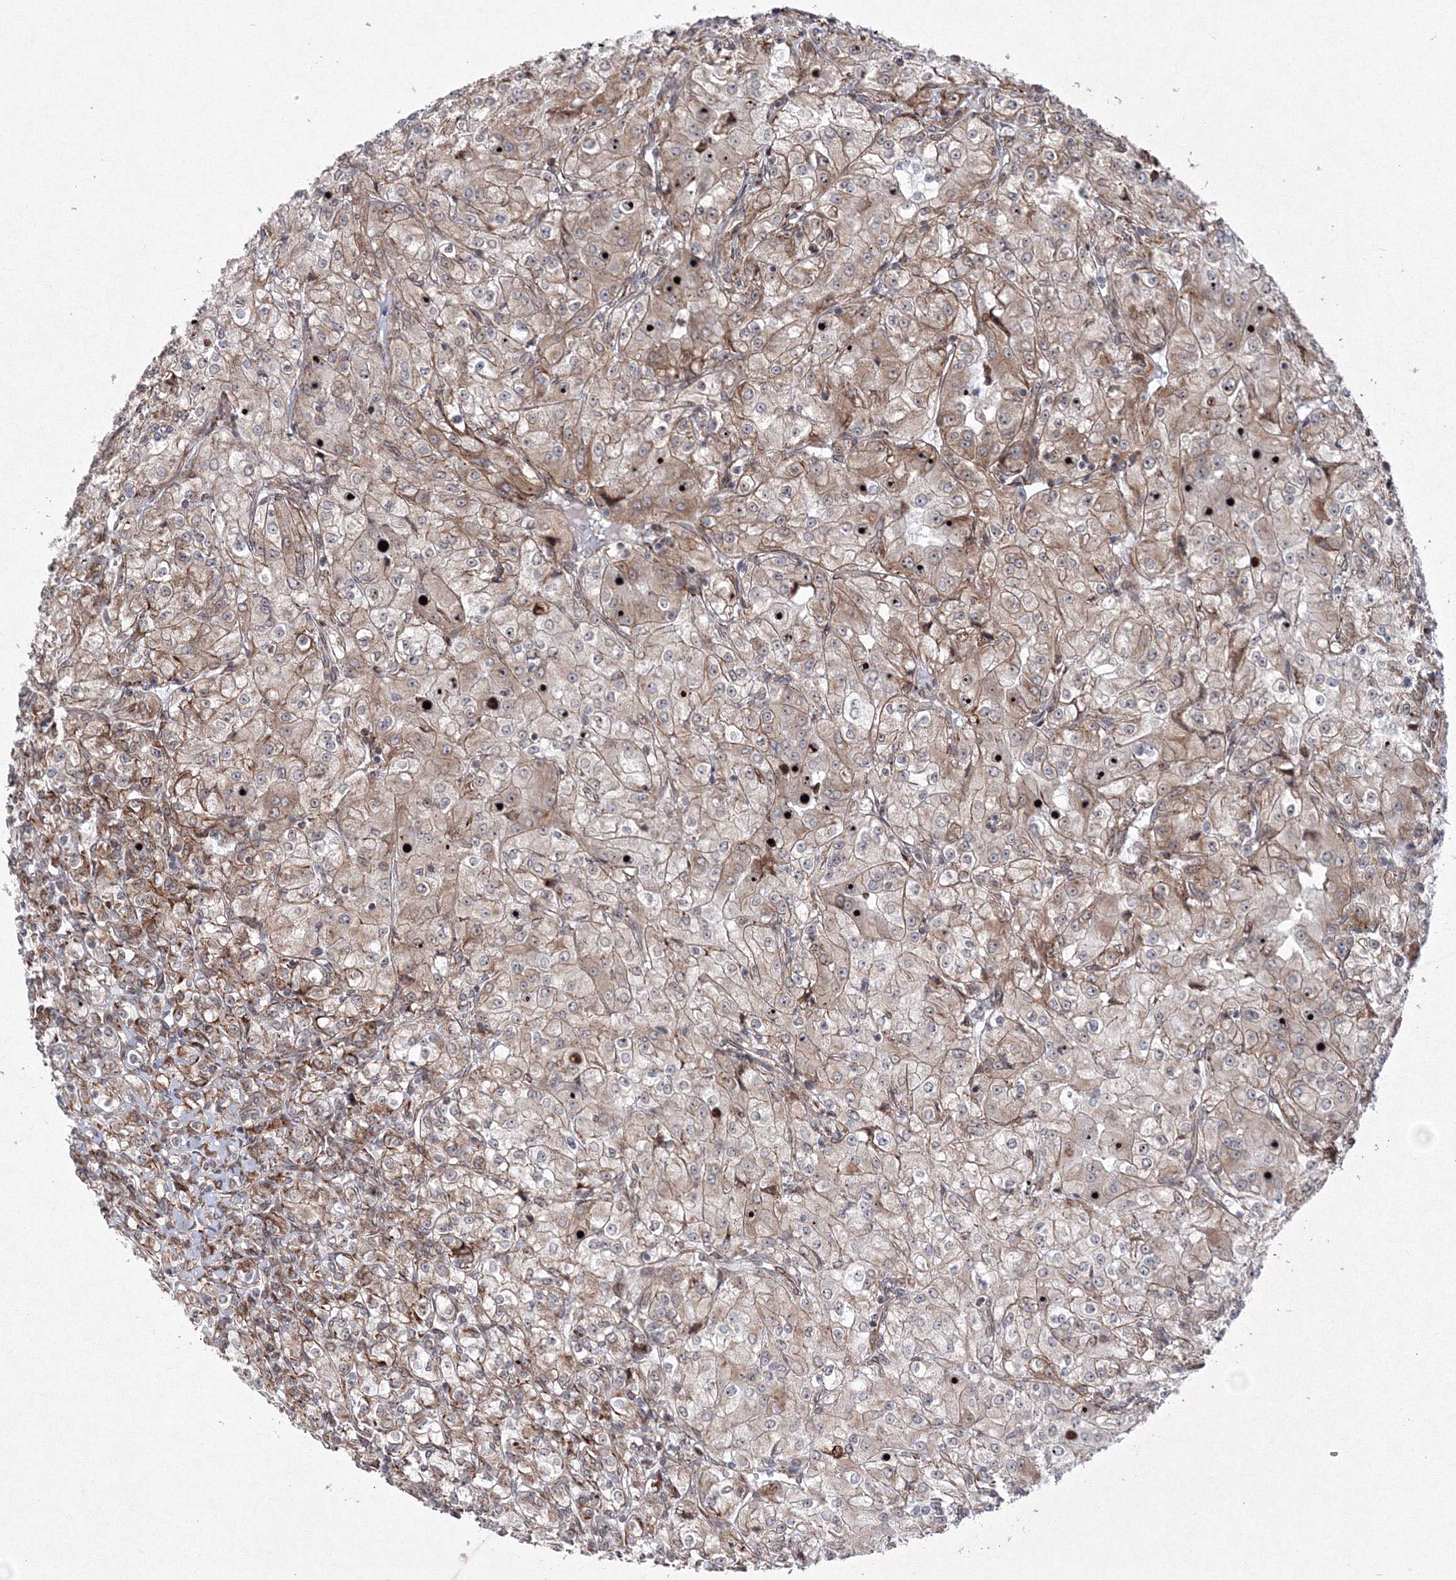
{"staining": {"intensity": "weak", "quantity": ">75%", "location": "cytoplasmic/membranous"}, "tissue": "renal cancer", "cell_type": "Tumor cells", "image_type": "cancer", "snomed": [{"axis": "morphology", "description": "Adenocarcinoma, NOS"}, {"axis": "topography", "description": "Kidney"}], "caption": "Adenocarcinoma (renal) stained for a protein reveals weak cytoplasmic/membranous positivity in tumor cells.", "gene": "EFCAB12", "patient": {"sex": "male", "age": 77}}